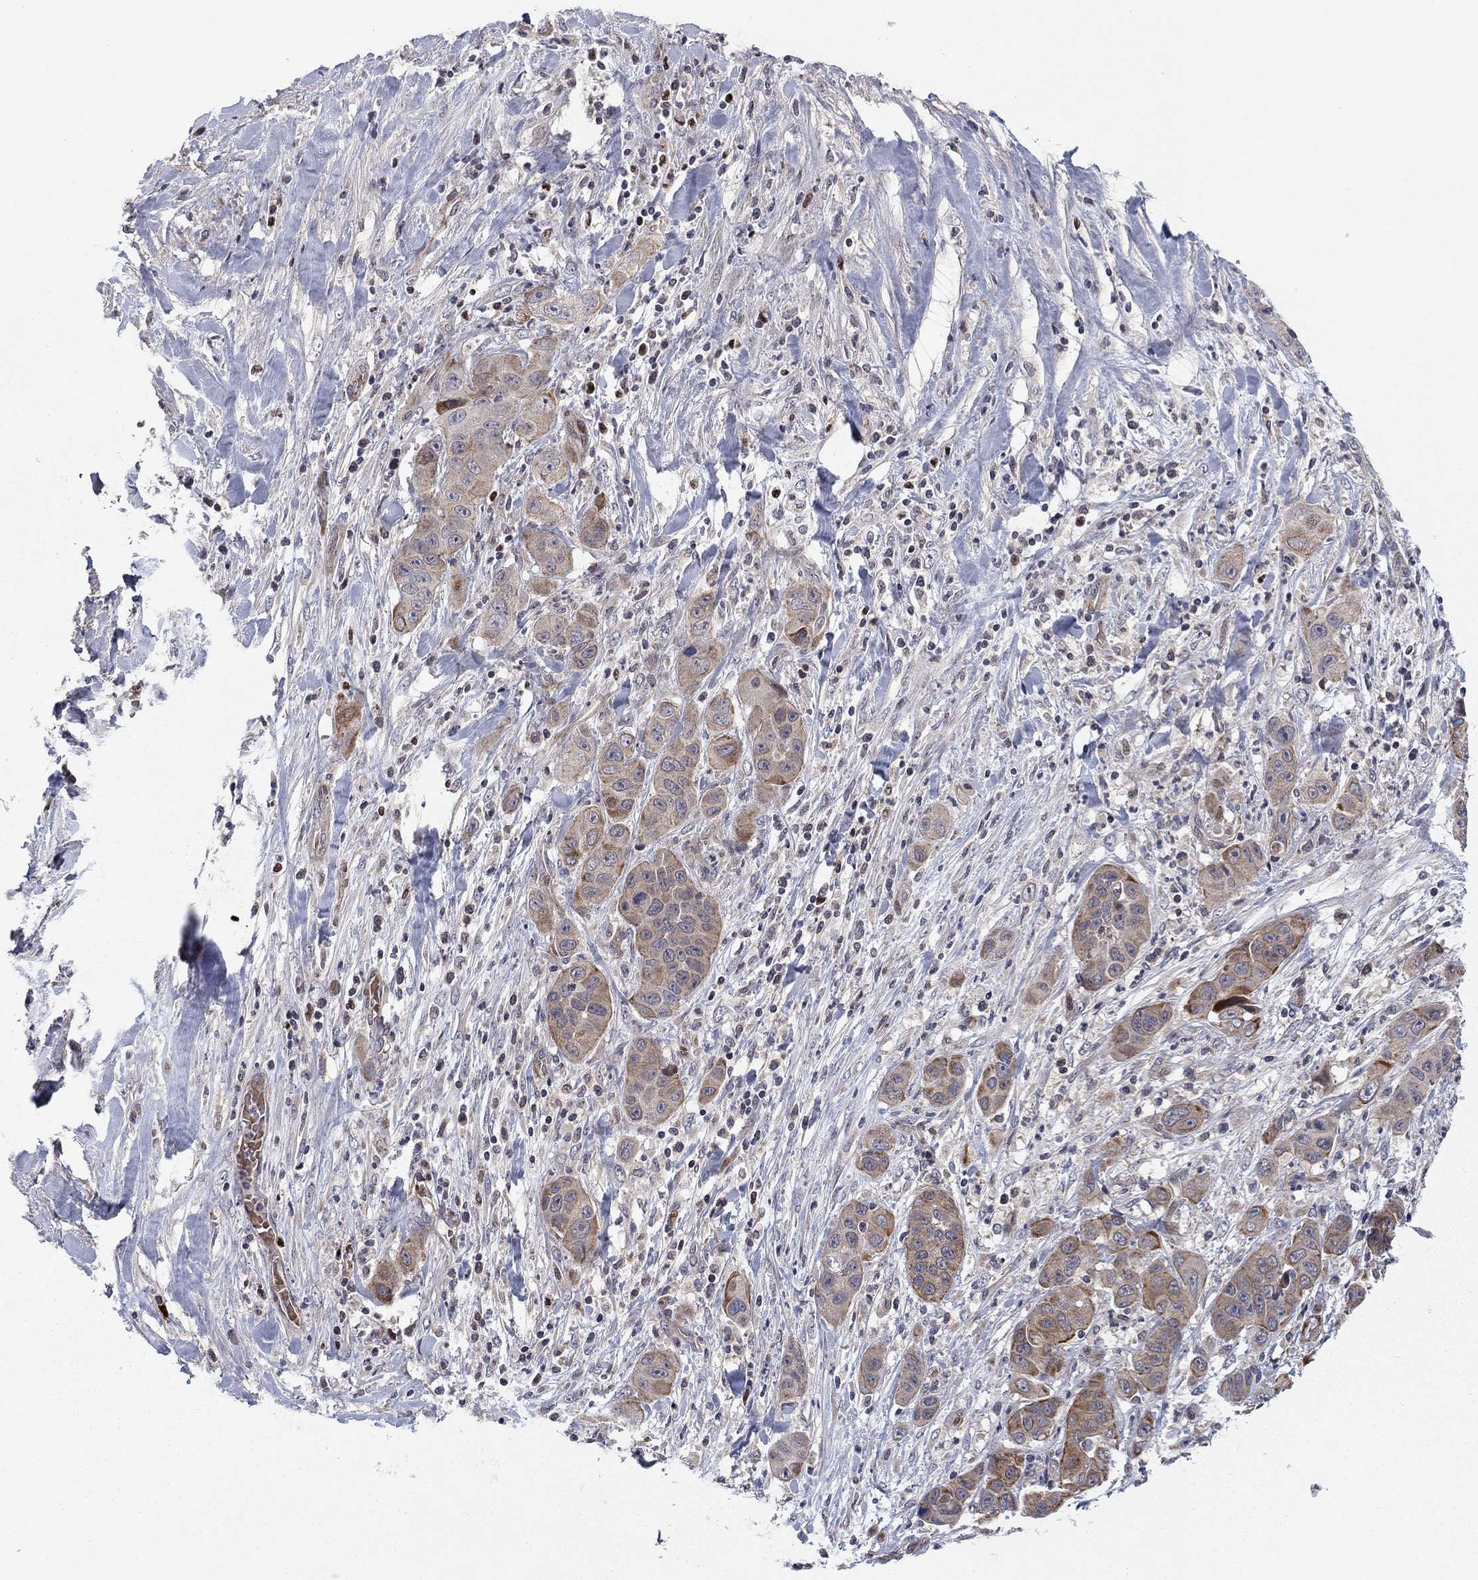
{"staining": {"intensity": "strong", "quantity": "<25%", "location": "cytoplasmic/membranous"}, "tissue": "liver cancer", "cell_type": "Tumor cells", "image_type": "cancer", "snomed": [{"axis": "morphology", "description": "Cholangiocarcinoma"}, {"axis": "topography", "description": "Liver"}], "caption": "IHC photomicrograph of liver cholangiocarcinoma stained for a protein (brown), which reveals medium levels of strong cytoplasmic/membranous positivity in approximately <25% of tumor cells.", "gene": "BCL11A", "patient": {"sex": "female", "age": 52}}